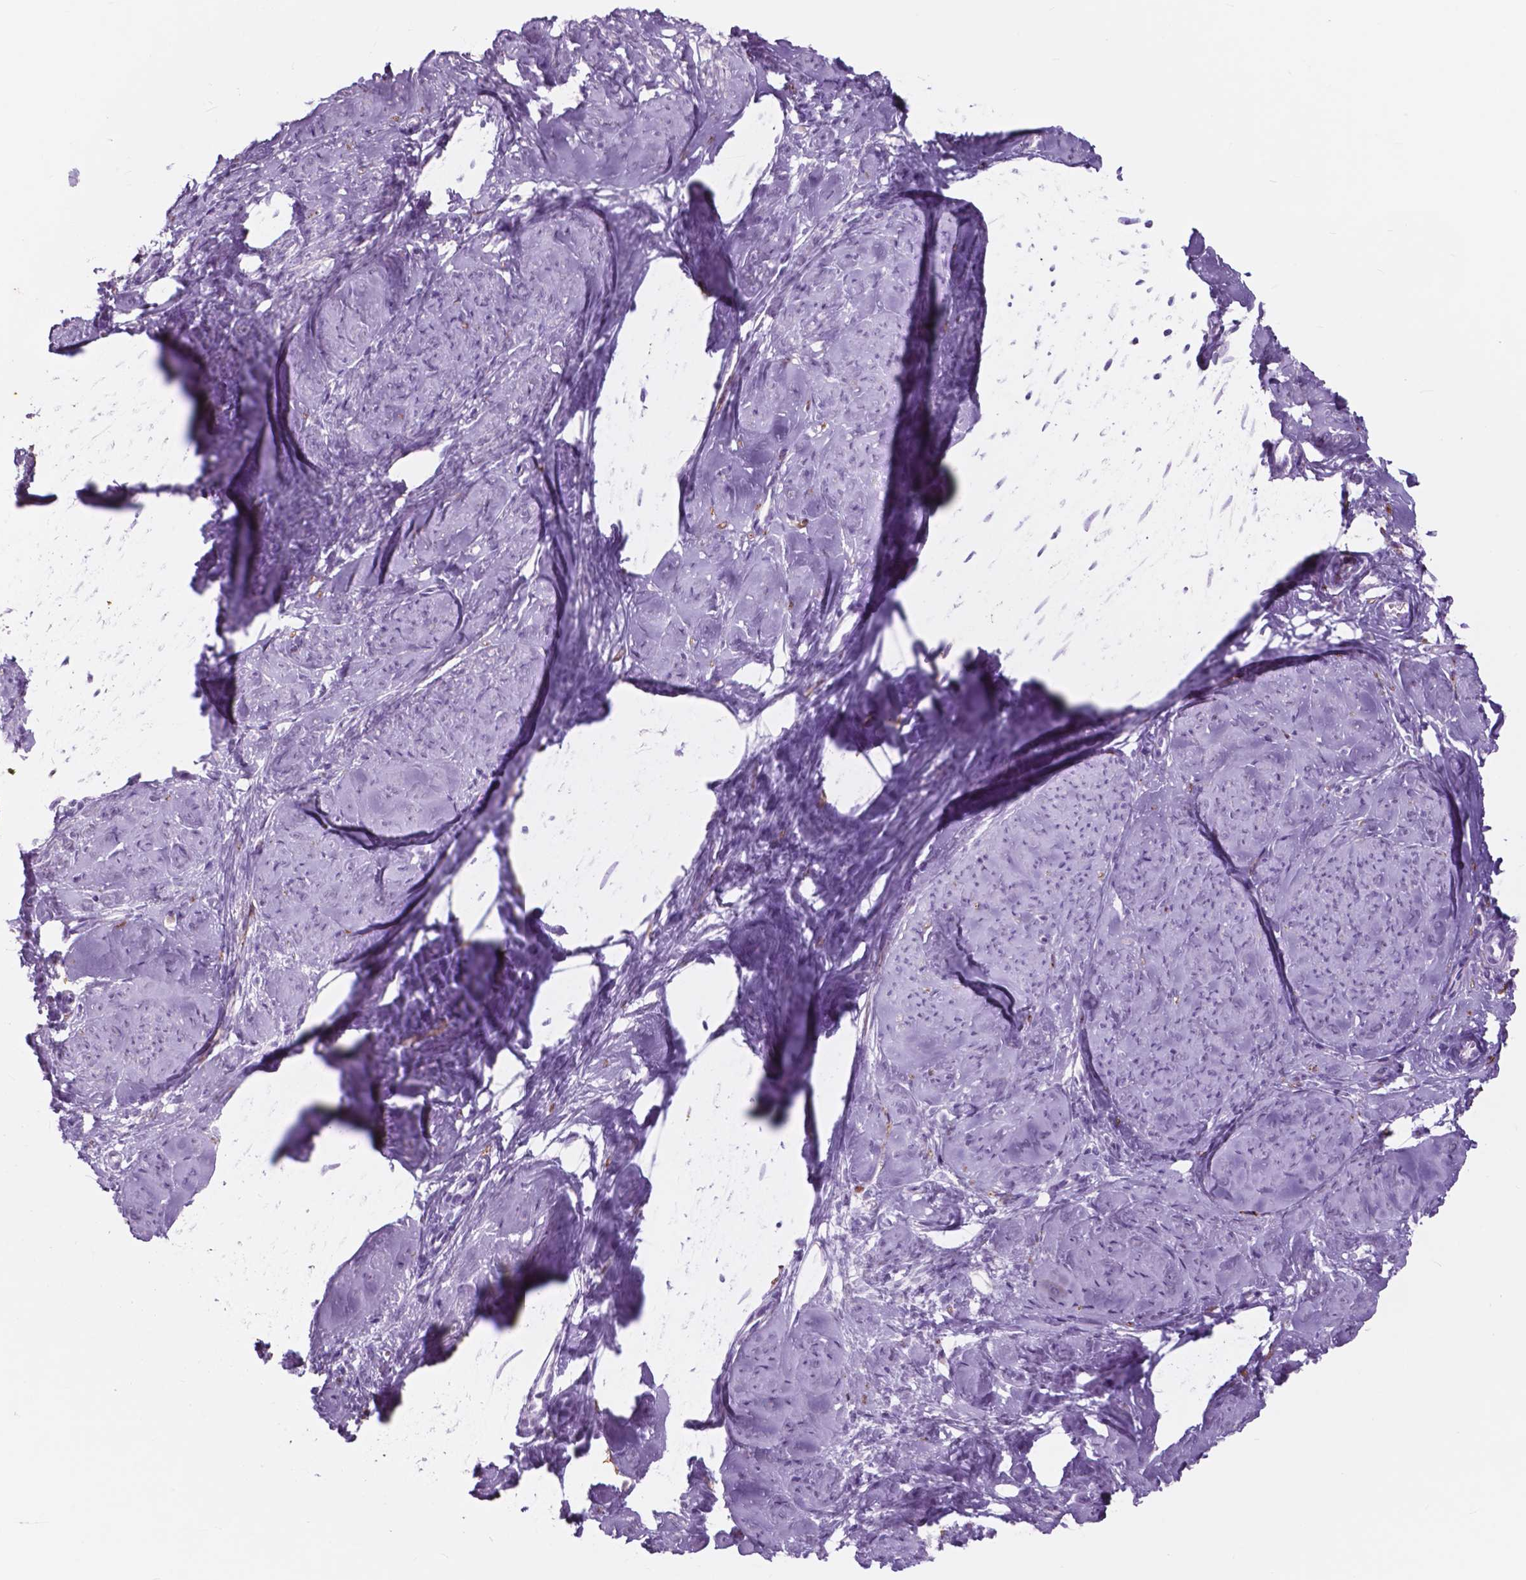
{"staining": {"intensity": "negative", "quantity": "none", "location": "none"}, "tissue": "smooth muscle", "cell_type": "Smooth muscle cells", "image_type": "normal", "snomed": [{"axis": "morphology", "description": "Normal tissue, NOS"}, {"axis": "topography", "description": "Smooth muscle"}], "caption": "DAB immunohistochemical staining of normal smooth muscle demonstrates no significant expression in smooth muscle cells. (Brightfield microscopy of DAB (3,3'-diaminobenzidine) immunohistochemistry (IHC) at high magnification).", "gene": "FXYD2", "patient": {"sex": "female", "age": 48}}